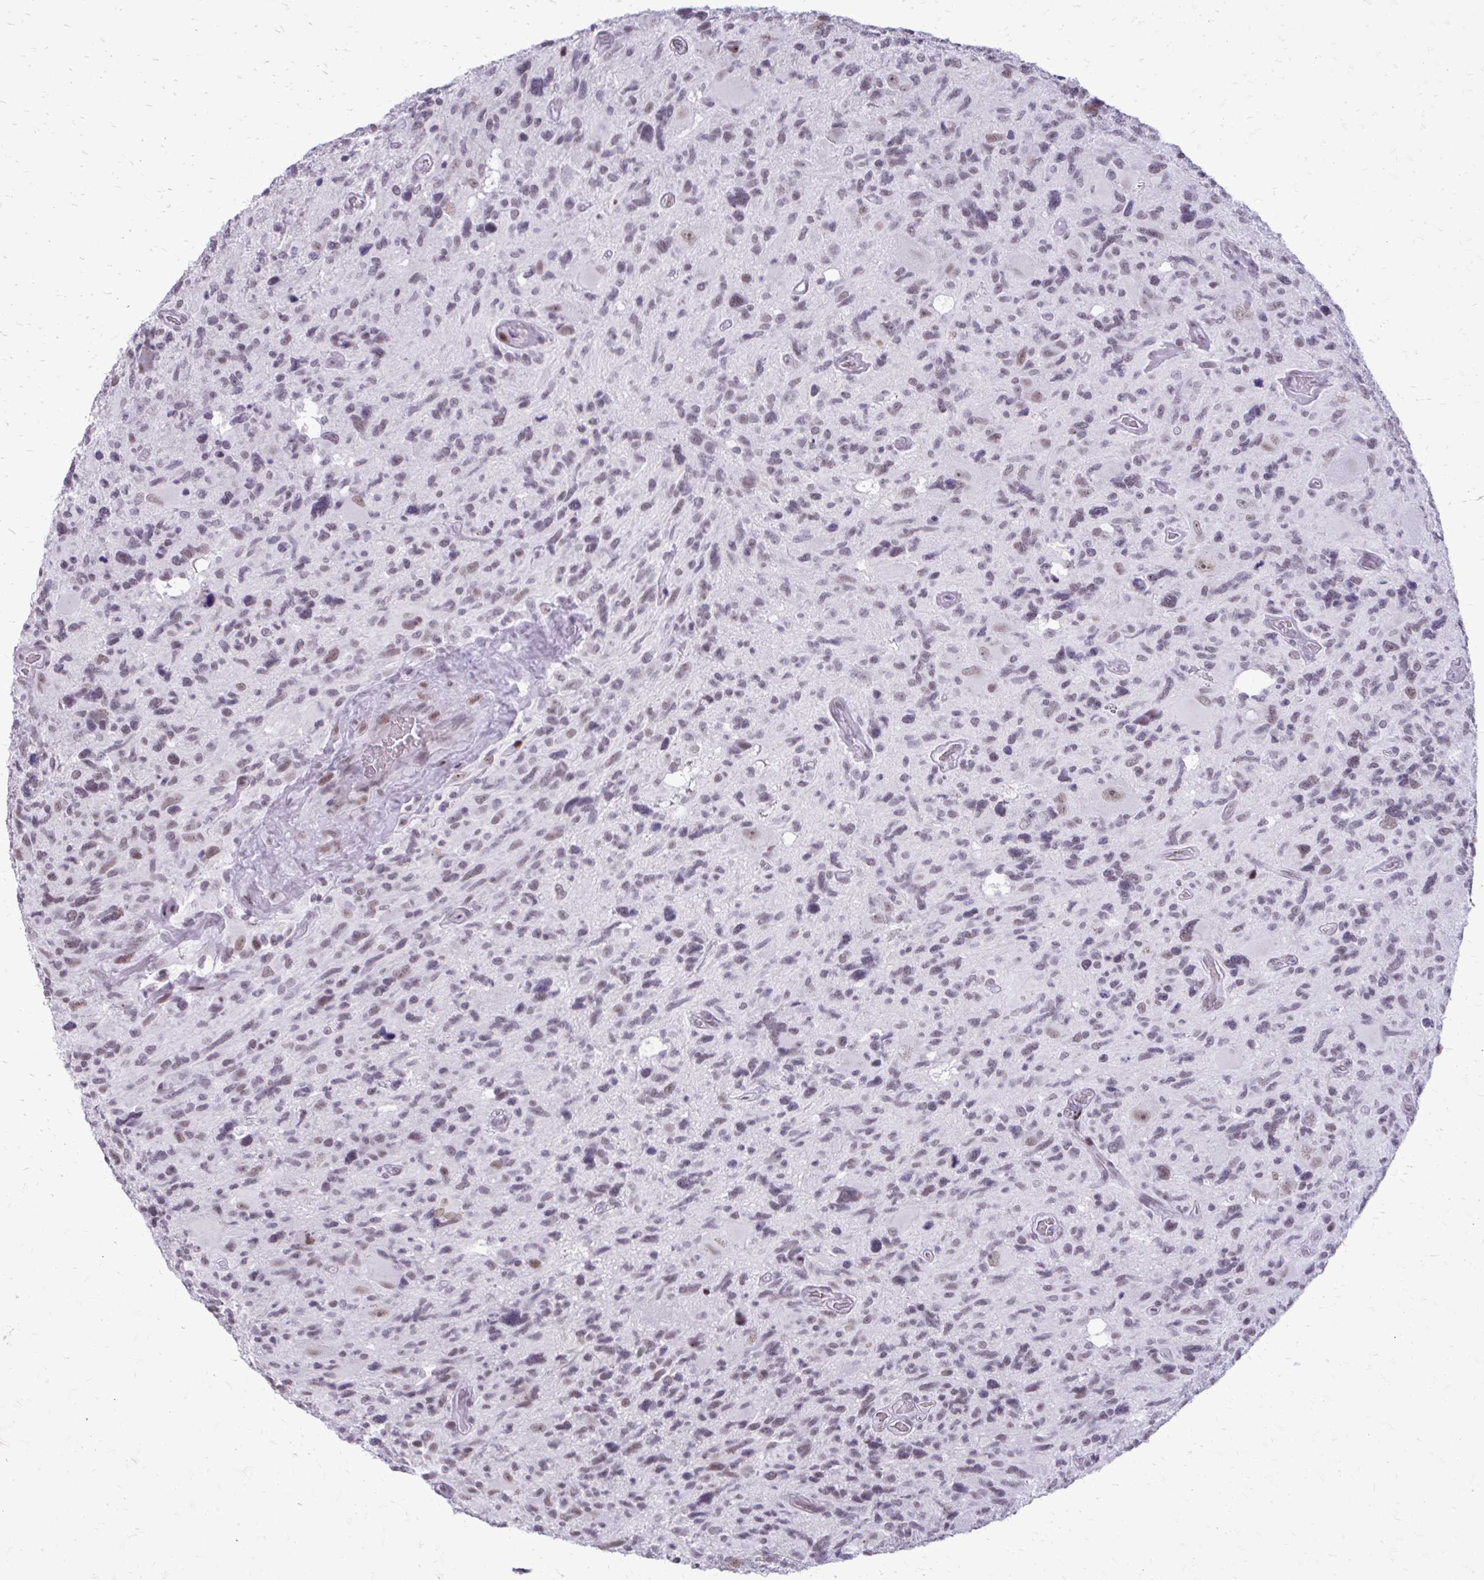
{"staining": {"intensity": "weak", "quantity": "<25%", "location": "nuclear"}, "tissue": "glioma", "cell_type": "Tumor cells", "image_type": "cancer", "snomed": [{"axis": "morphology", "description": "Glioma, malignant, High grade"}, {"axis": "topography", "description": "Brain"}], "caption": "Micrograph shows no significant protein staining in tumor cells of glioma.", "gene": "SS18", "patient": {"sex": "male", "age": 49}}